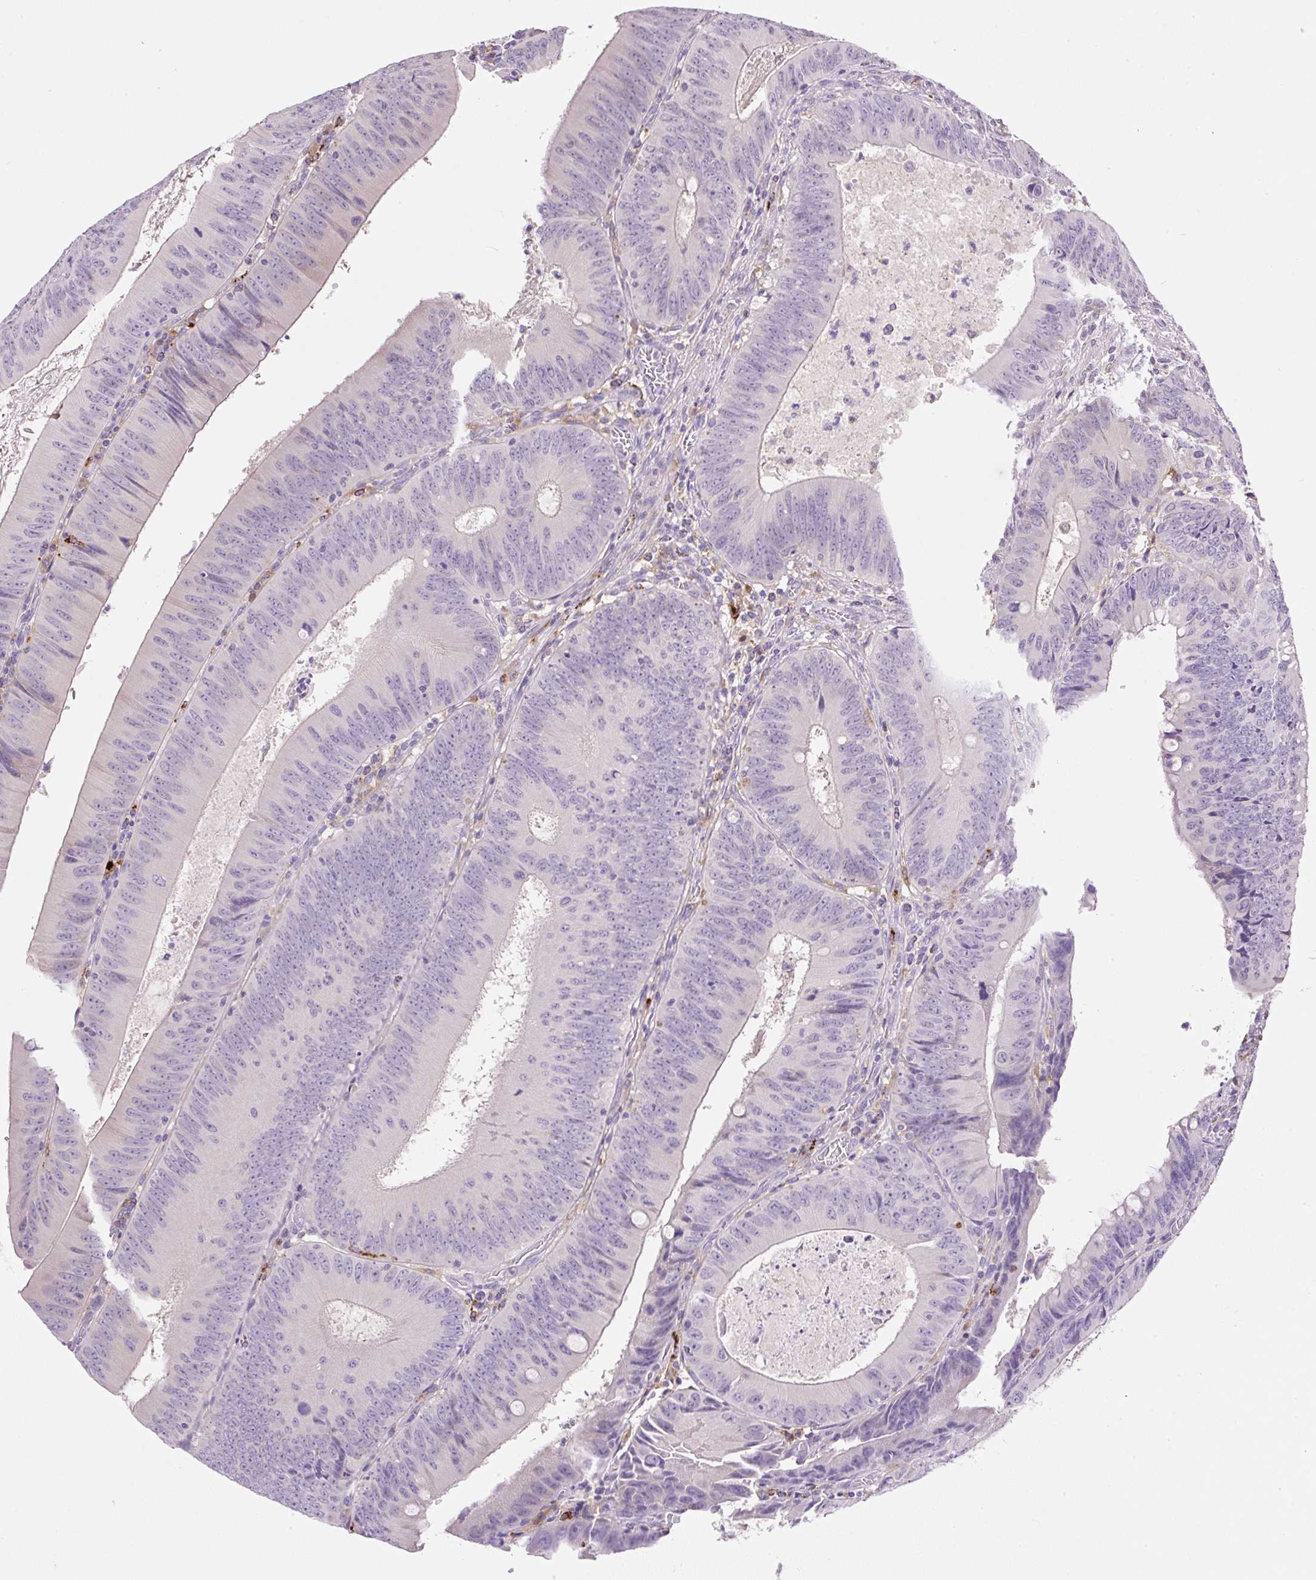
{"staining": {"intensity": "negative", "quantity": "none", "location": "none"}, "tissue": "colorectal cancer", "cell_type": "Tumor cells", "image_type": "cancer", "snomed": [{"axis": "morphology", "description": "Adenocarcinoma, NOS"}, {"axis": "topography", "description": "Rectum"}], "caption": "Tumor cells show no significant protein positivity in adenocarcinoma (colorectal).", "gene": "TDRD15", "patient": {"sex": "female", "age": 72}}